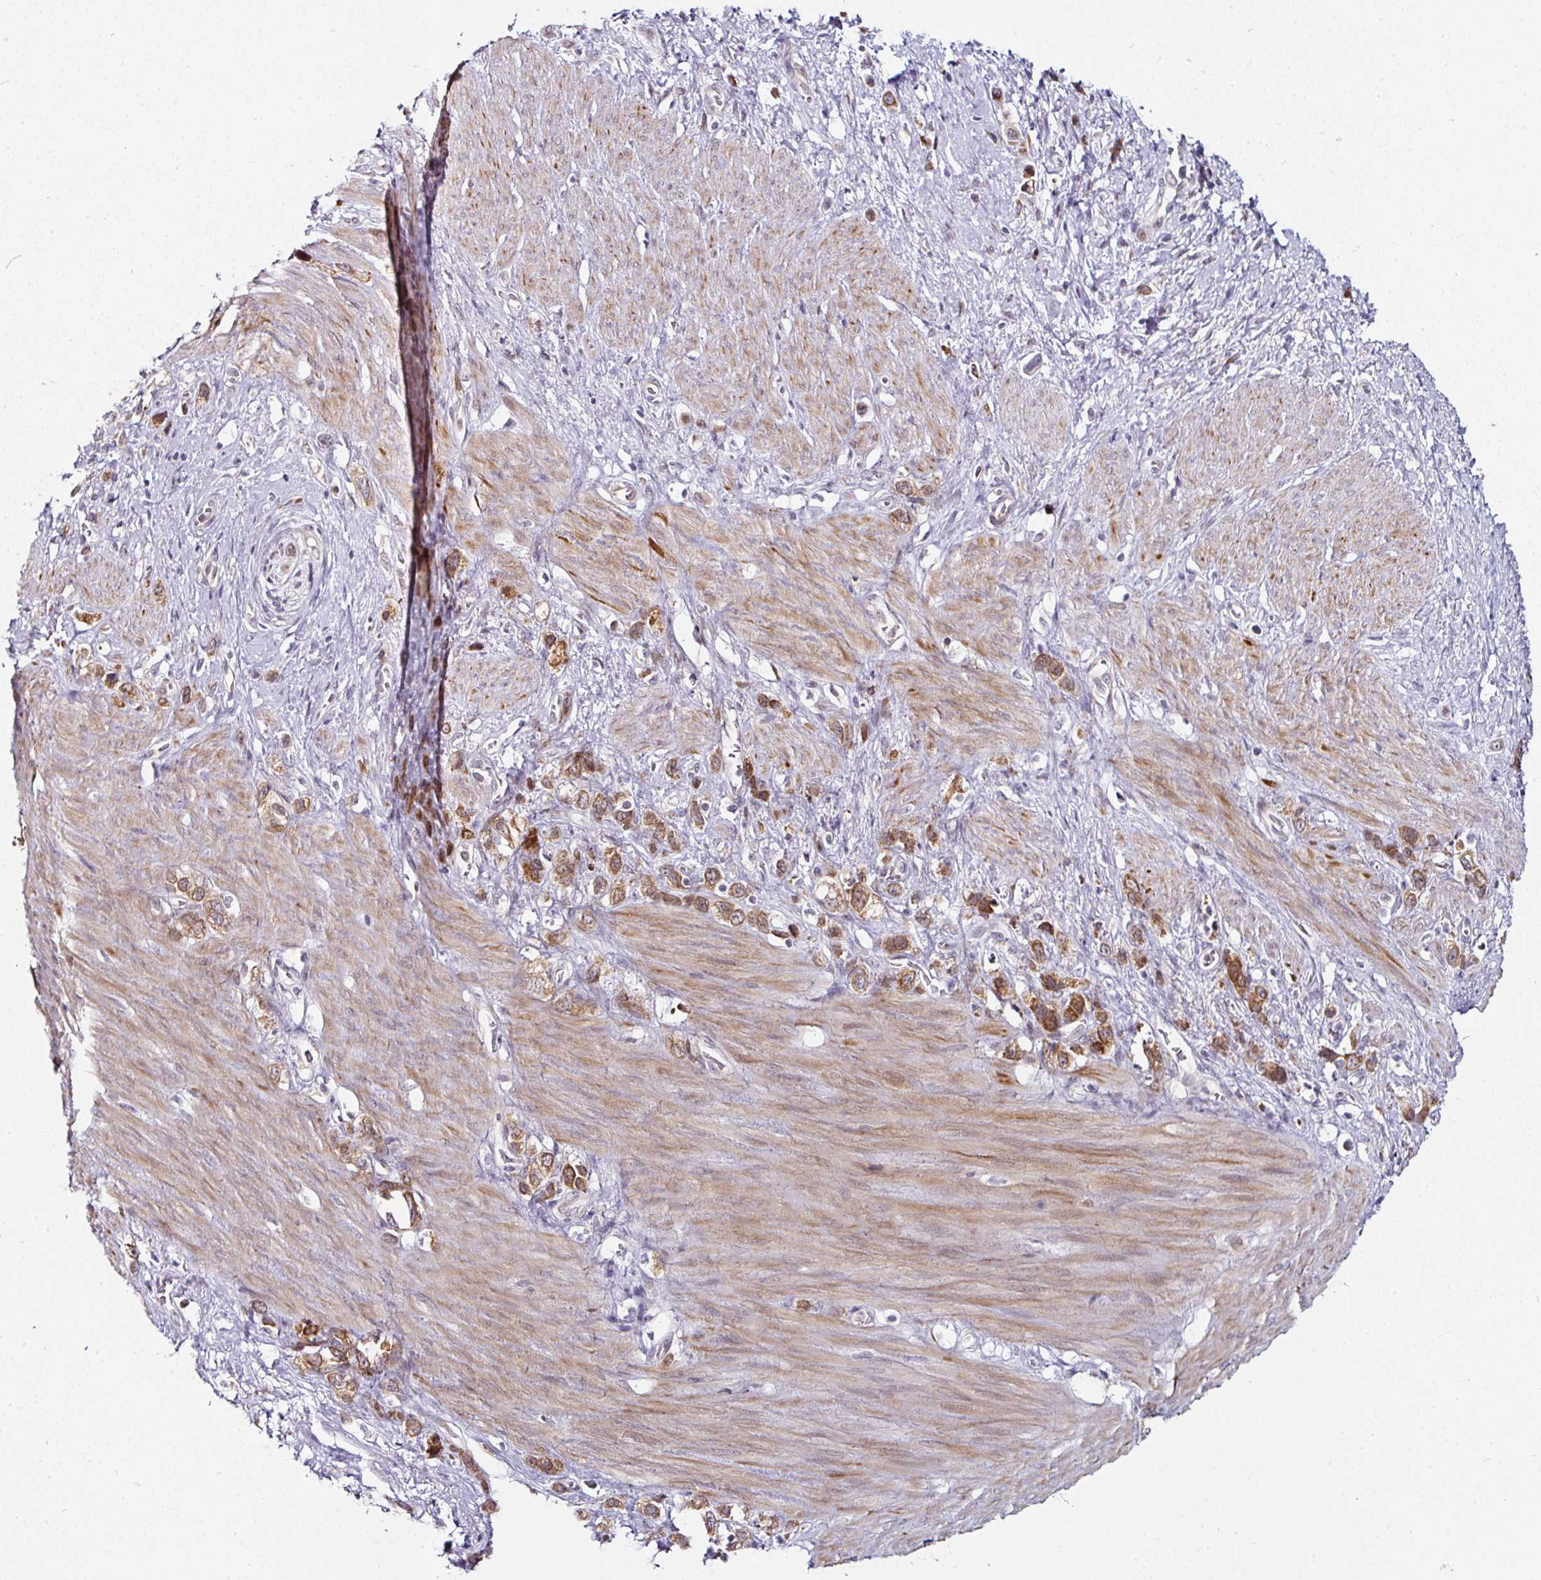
{"staining": {"intensity": "moderate", "quantity": ">75%", "location": "cytoplasmic/membranous"}, "tissue": "stomach cancer", "cell_type": "Tumor cells", "image_type": "cancer", "snomed": [{"axis": "morphology", "description": "Adenocarcinoma, NOS"}, {"axis": "topography", "description": "Stomach"}], "caption": "Adenocarcinoma (stomach) stained with a brown dye displays moderate cytoplasmic/membranous positive staining in about >75% of tumor cells.", "gene": "APOLD1", "patient": {"sex": "female", "age": 65}}